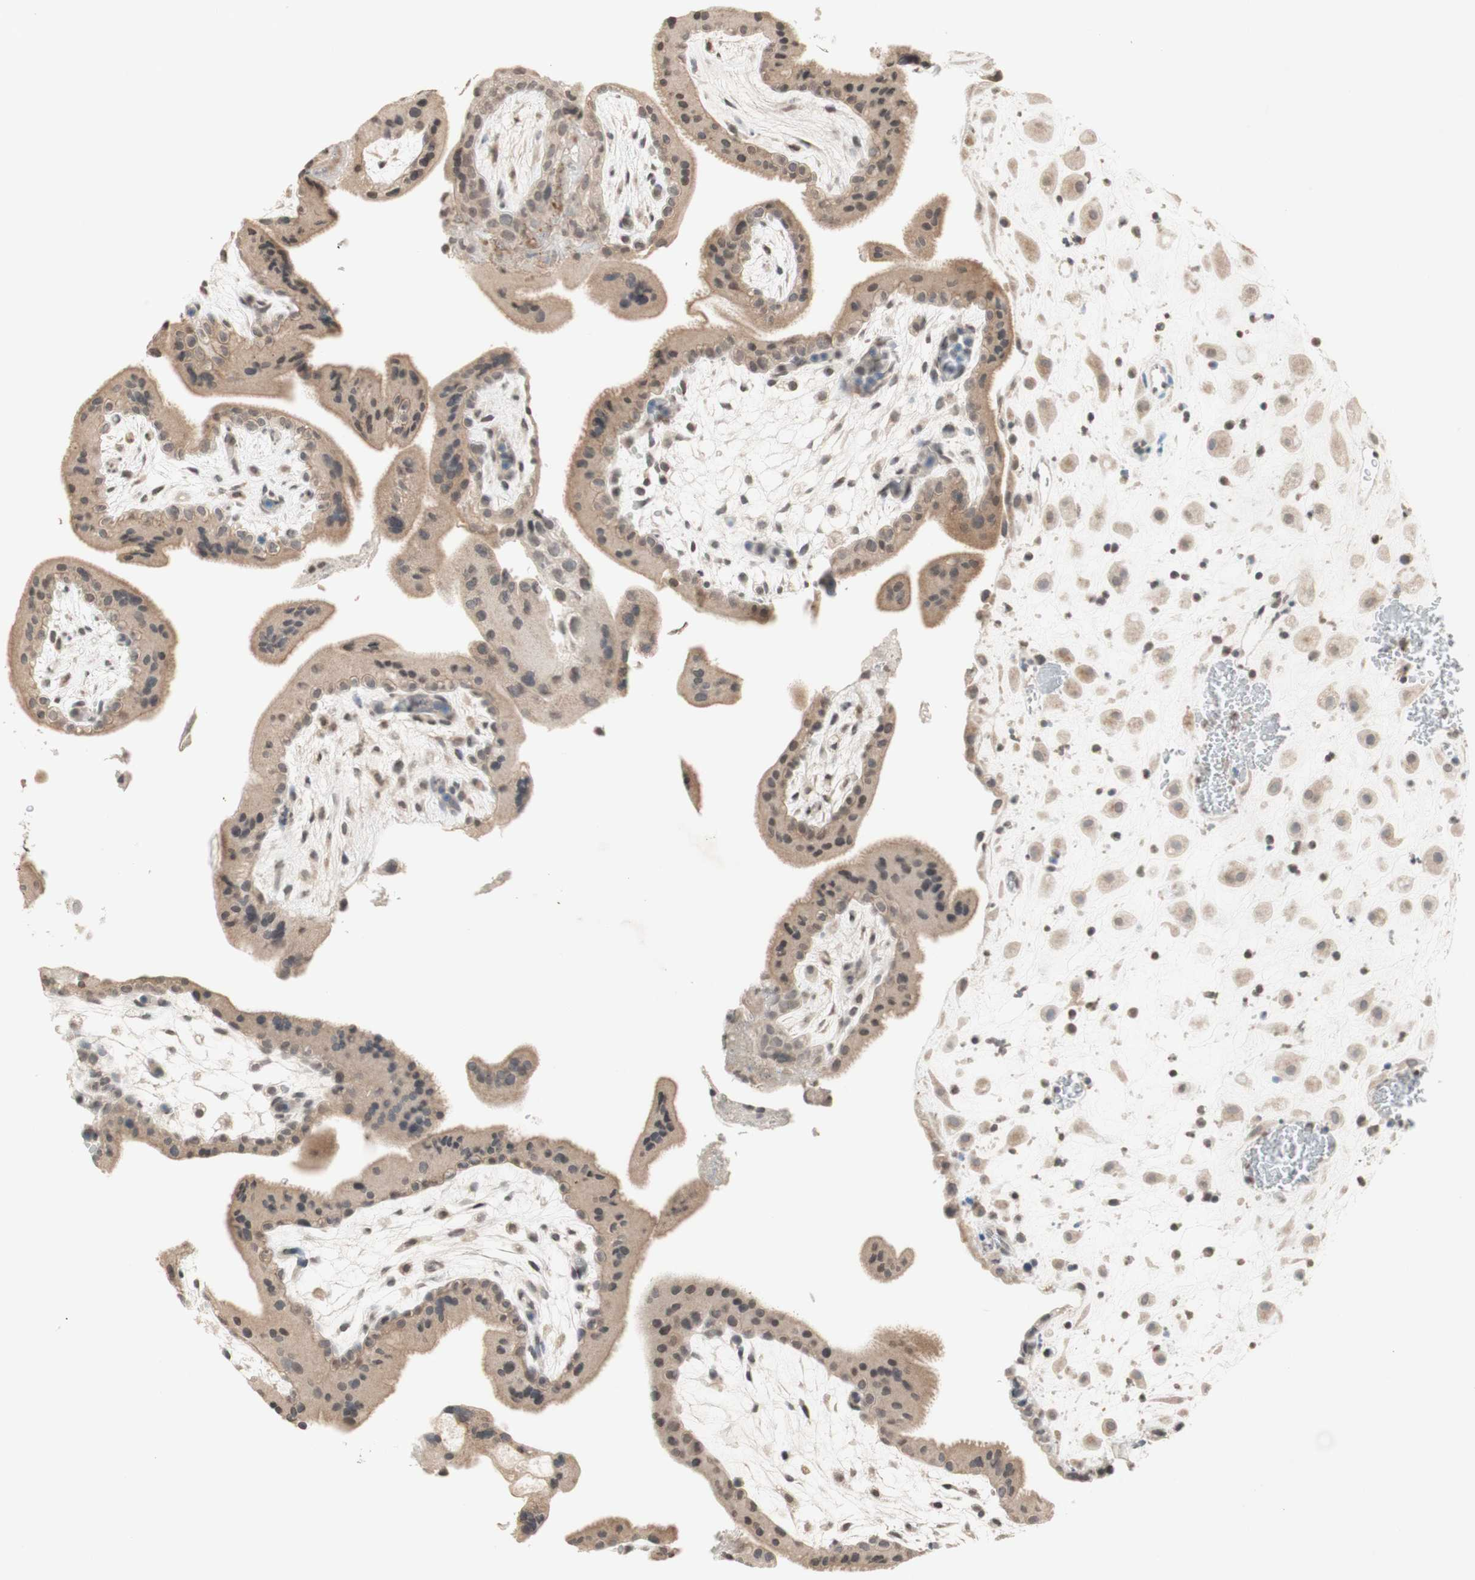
{"staining": {"intensity": "weak", "quantity": ">75%", "location": "cytoplasmic/membranous"}, "tissue": "placenta", "cell_type": "Trophoblastic cells", "image_type": "normal", "snomed": [{"axis": "morphology", "description": "Normal tissue, NOS"}, {"axis": "topography", "description": "Placenta"}], "caption": "Immunohistochemistry (IHC) photomicrograph of unremarkable human placenta stained for a protein (brown), which demonstrates low levels of weak cytoplasmic/membranous staining in about >75% of trophoblastic cells.", "gene": "GLI1", "patient": {"sex": "female", "age": 35}}